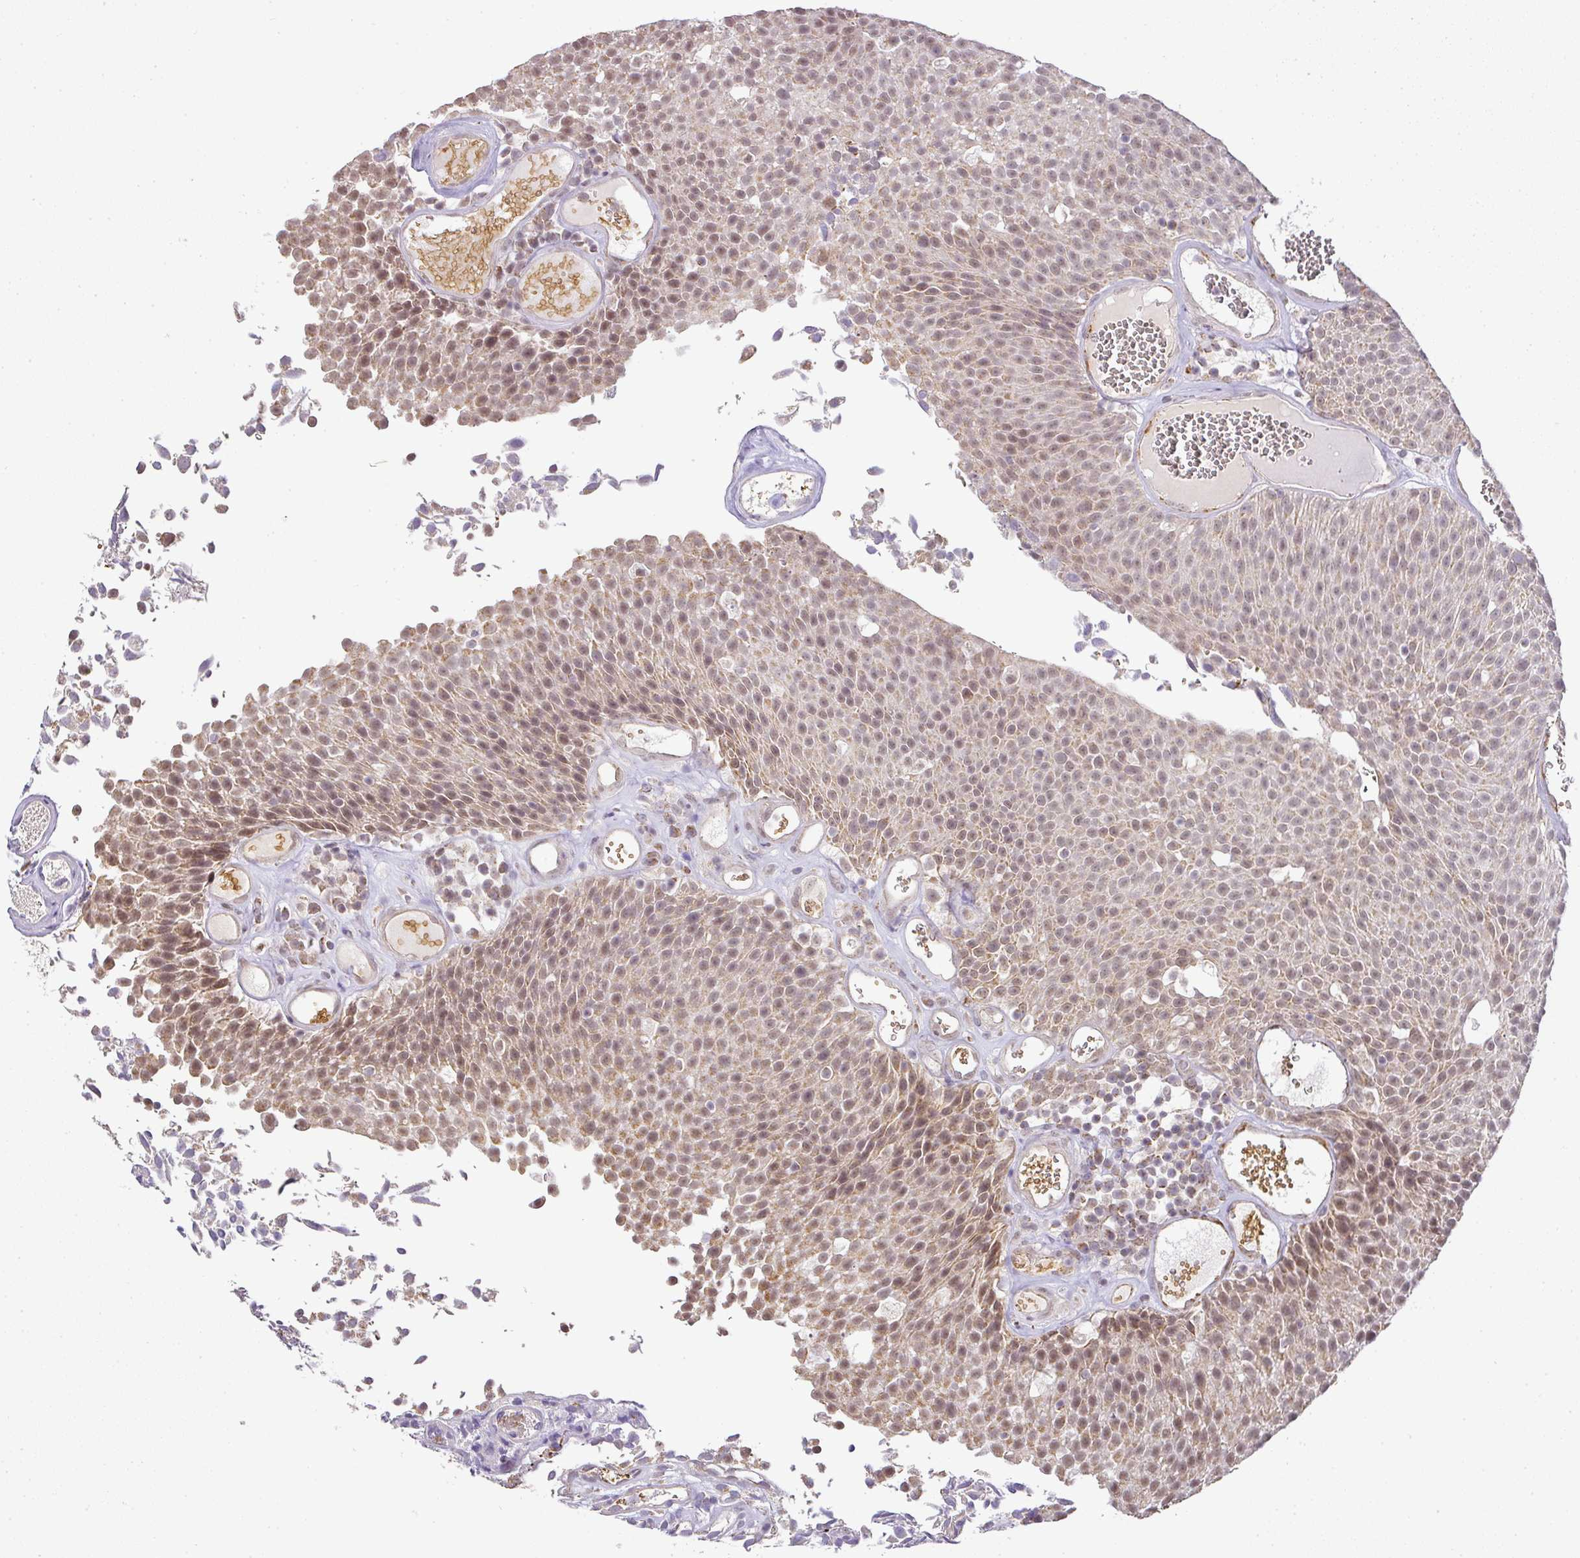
{"staining": {"intensity": "moderate", "quantity": ">75%", "location": "cytoplasmic/membranous,nuclear"}, "tissue": "urothelial cancer", "cell_type": "Tumor cells", "image_type": "cancer", "snomed": [{"axis": "morphology", "description": "Urothelial carcinoma, Low grade"}, {"axis": "topography", "description": "Urinary bladder"}], "caption": "Urothelial cancer tissue reveals moderate cytoplasmic/membranous and nuclear staining in about >75% of tumor cells Immunohistochemistry stains the protein of interest in brown and the nuclei are stained blue.", "gene": "MYOM2", "patient": {"sex": "female", "age": 79}}